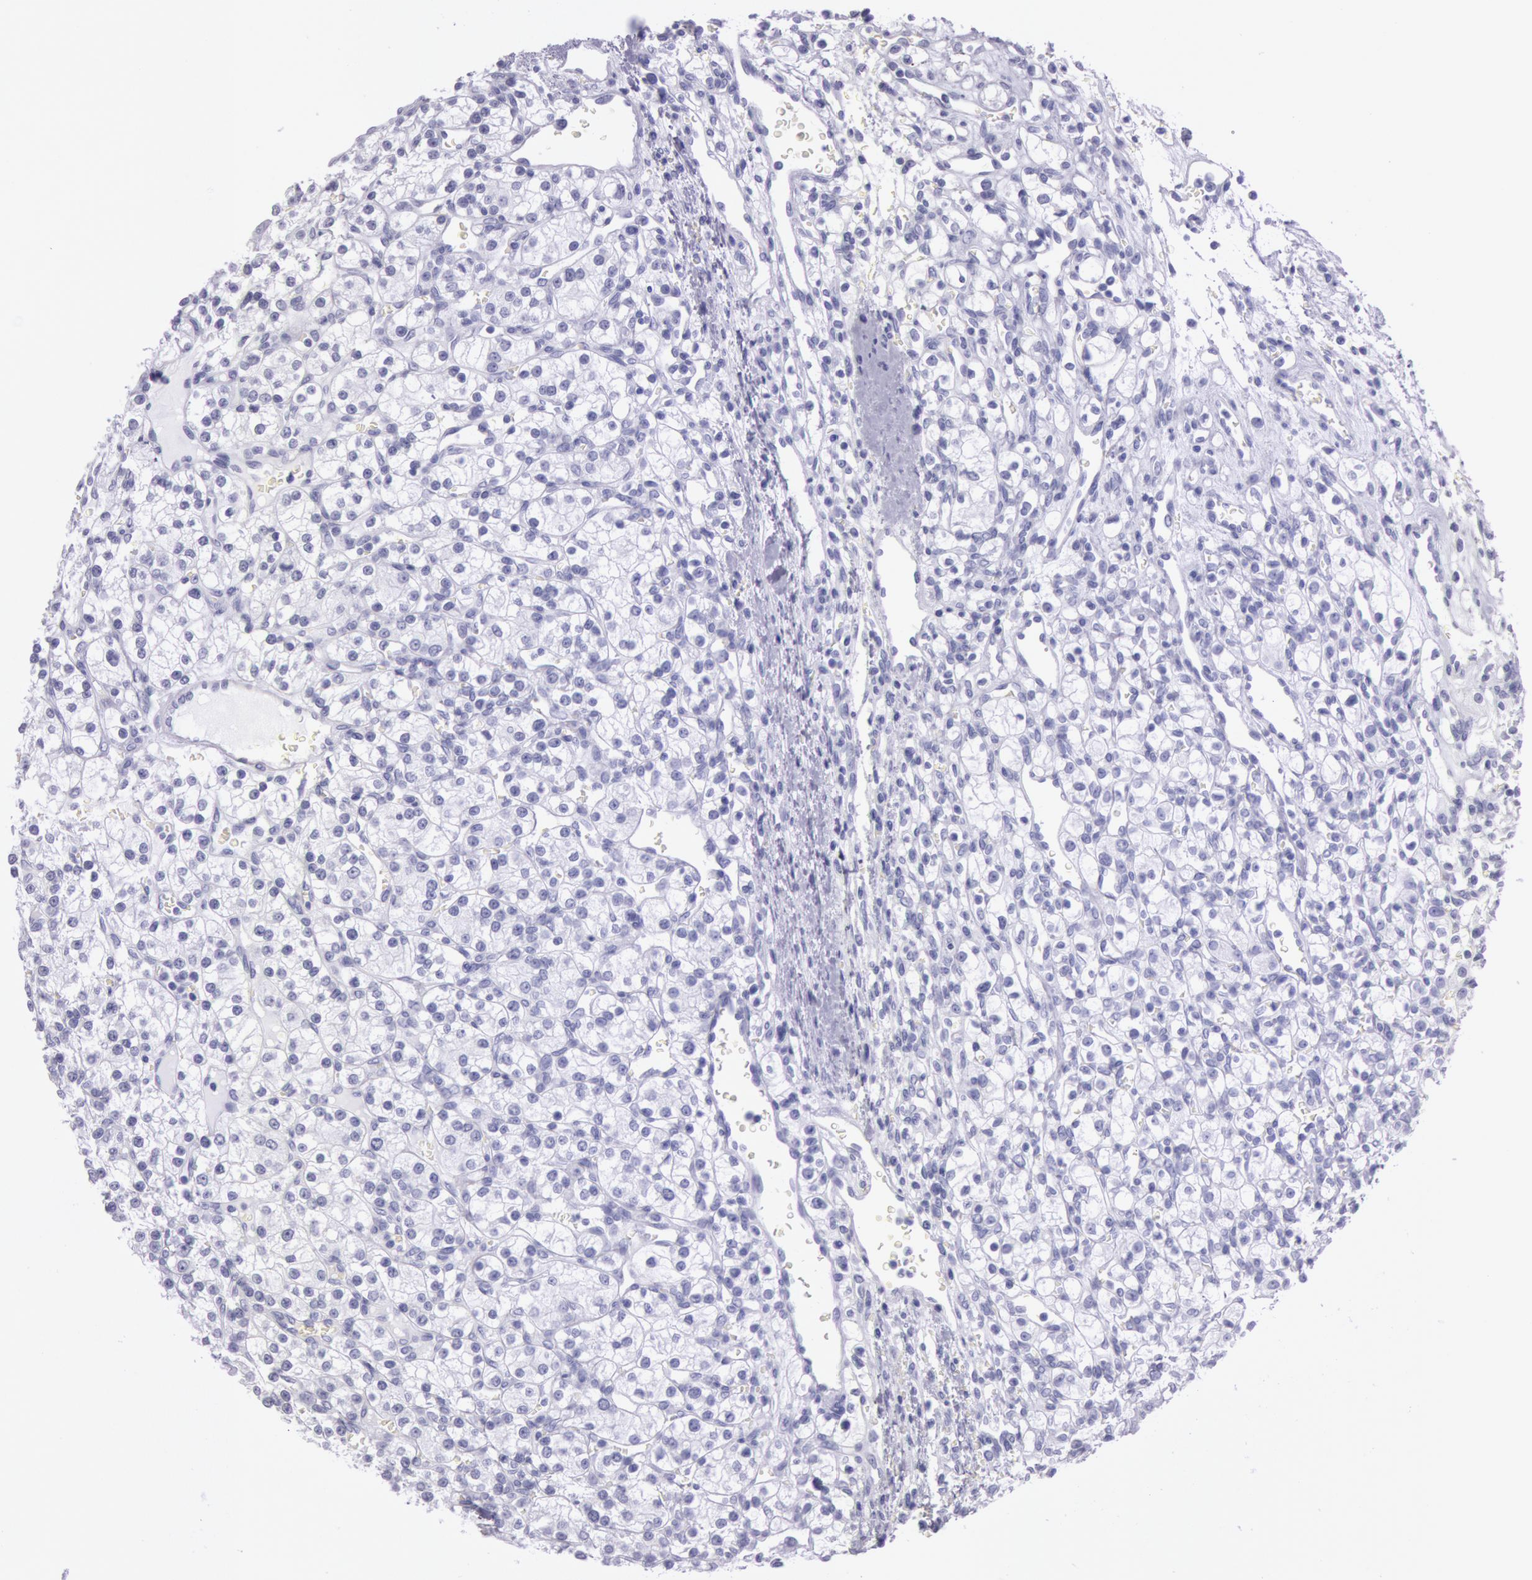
{"staining": {"intensity": "negative", "quantity": "none", "location": "none"}, "tissue": "renal cancer", "cell_type": "Tumor cells", "image_type": "cancer", "snomed": [{"axis": "morphology", "description": "Adenocarcinoma, NOS"}, {"axis": "topography", "description": "Kidney"}], "caption": "IHC of human adenocarcinoma (renal) demonstrates no staining in tumor cells. (Stains: DAB immunohistochemistry (IHC) with hematoxylin counter stain, Microscopy: brightfield microscopy at high magnification).", "gene": "ESS2", "patient": {"sex": "female", "age": 62}}